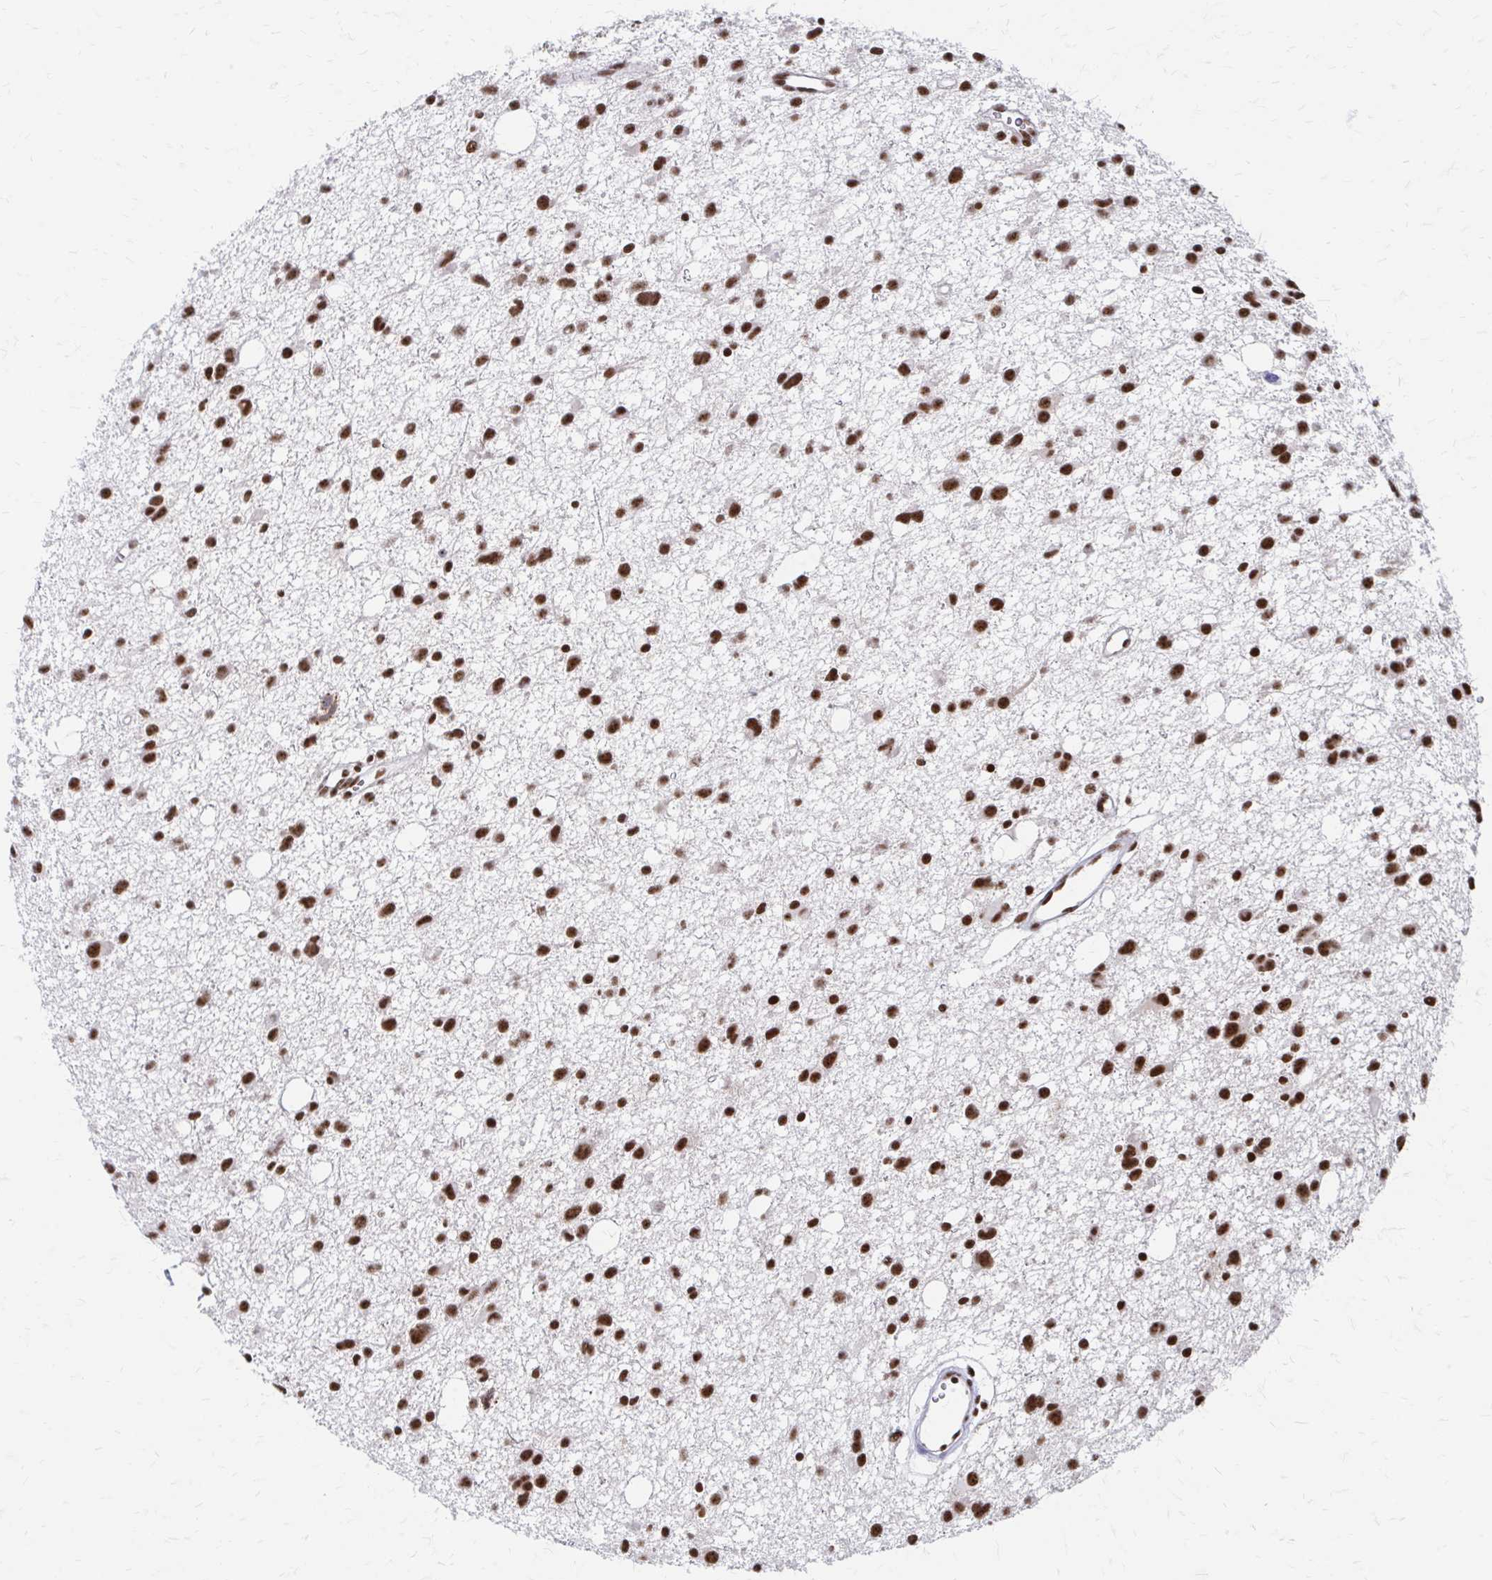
{"staining": {"intensity": "strong", "quantity": ">75%", "location": "nuclear"}, "tissue": "glioma", "cell_type": "Tumor cells", "image_type": "cancer", "snomed": [{"axis": "morphology", "description": "Glioma, malignant, High grade"}, {"axis": "topography", "description": "Brain"}], "caption": "DAB immunohistochemical staining of human malignant glioma (high-grade) demonstrates strong nuclear protein staining in about >75% of tumor cells.", "gene": "CNKSR3", "patient": {"sex": "male", "age": 23}}